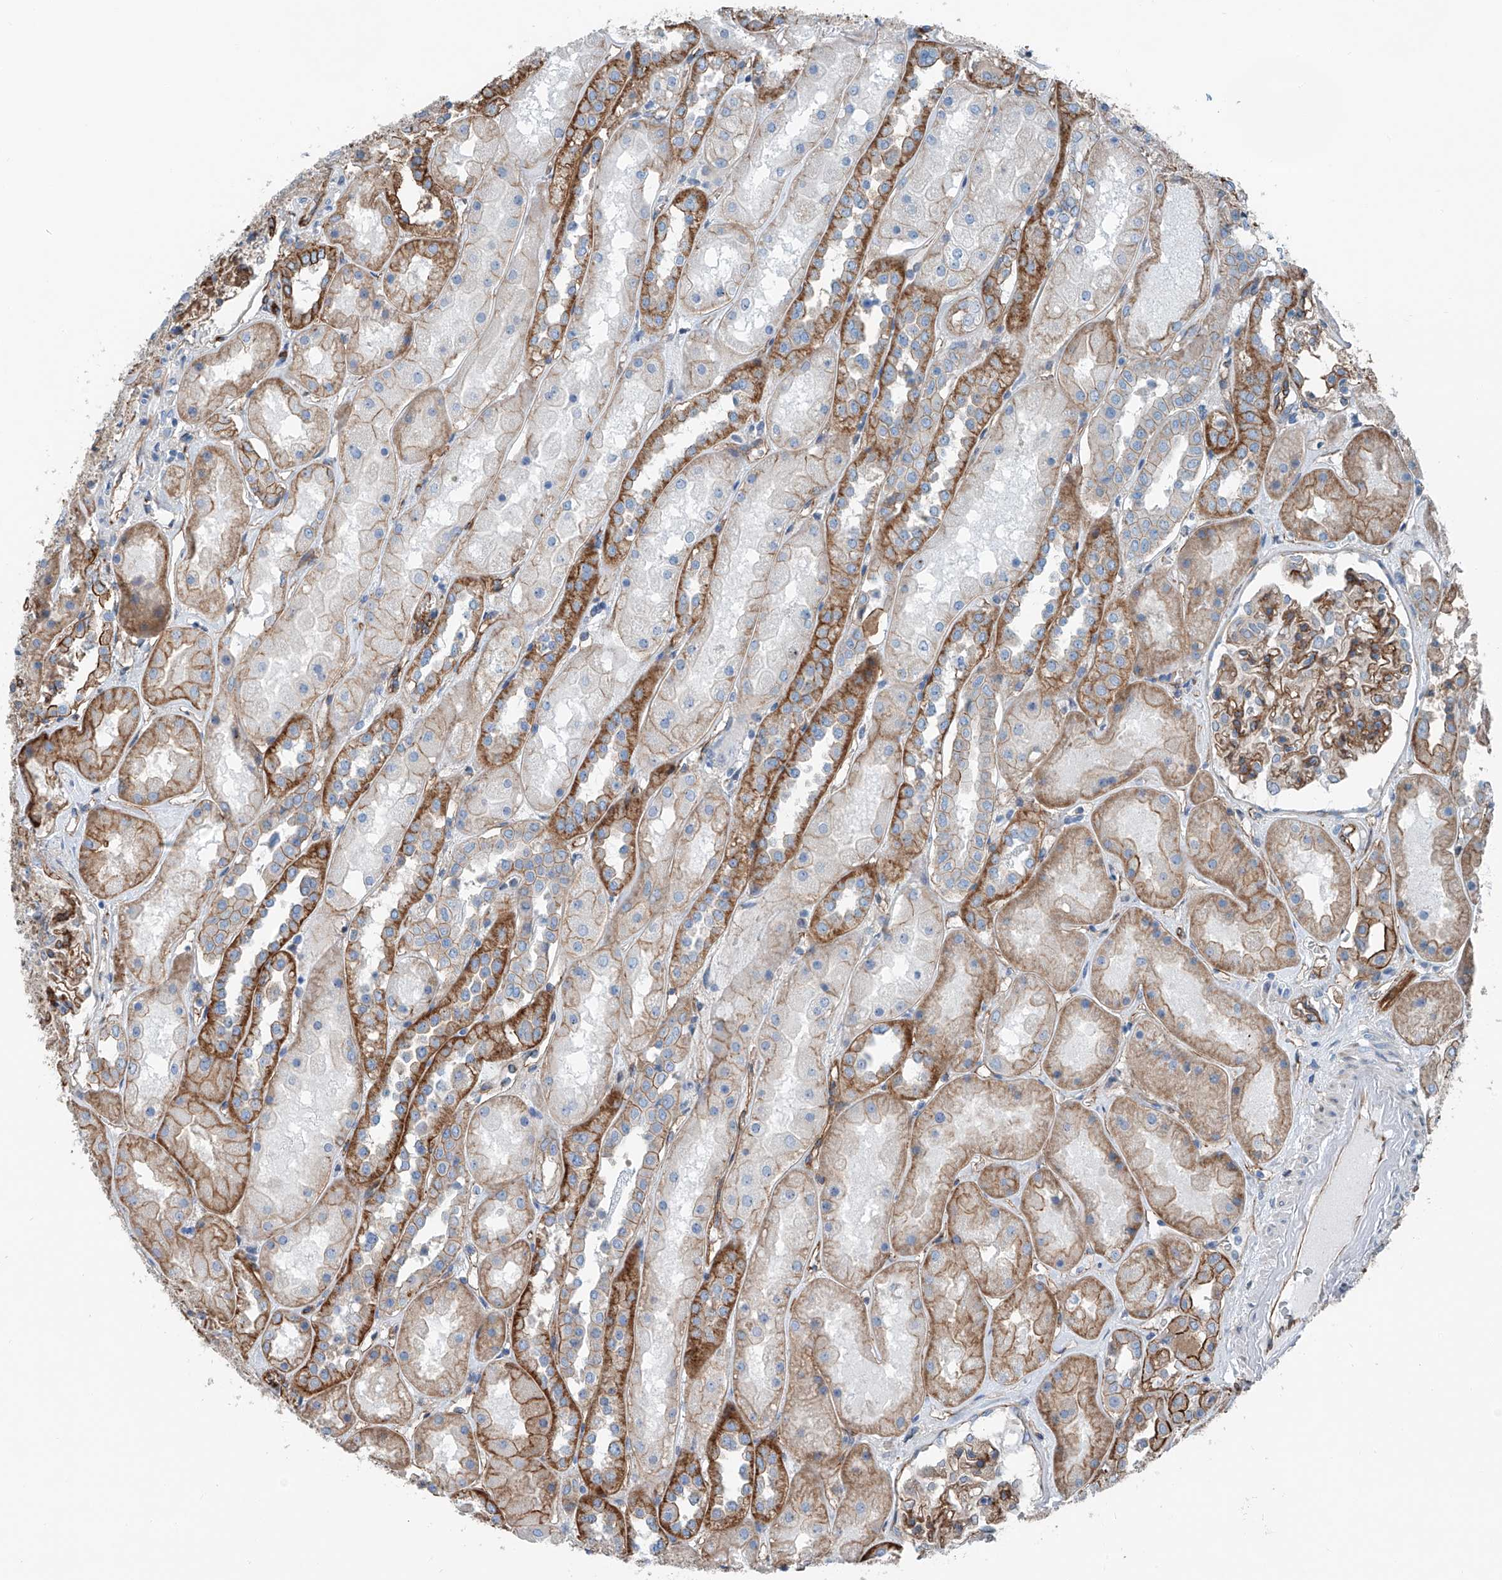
{"staining": {"intensity": "moderate", "quantity": "25%-75%", "location": "cytoplasmic/membranous"}, "tissue": "kidney", "cell_type": "Cells in glomeruli", "image_type": "normal", "snomed": [{"axis": "morphology", "description": "Normal tissue, NOS"}, {"axis": "topography", "description": "Kidney"}], "caption": "IHC (DAB) staining of unremarkable human kidney displays moderate cytoplasmic/membranous protein staining in about 25%-75% of cells in glomeruli. (DAB IHC, brown staining for protein, blue staining for nuclei).", "gene": "THEMIS2", "patient": {"sex": "male", "age": 70}}